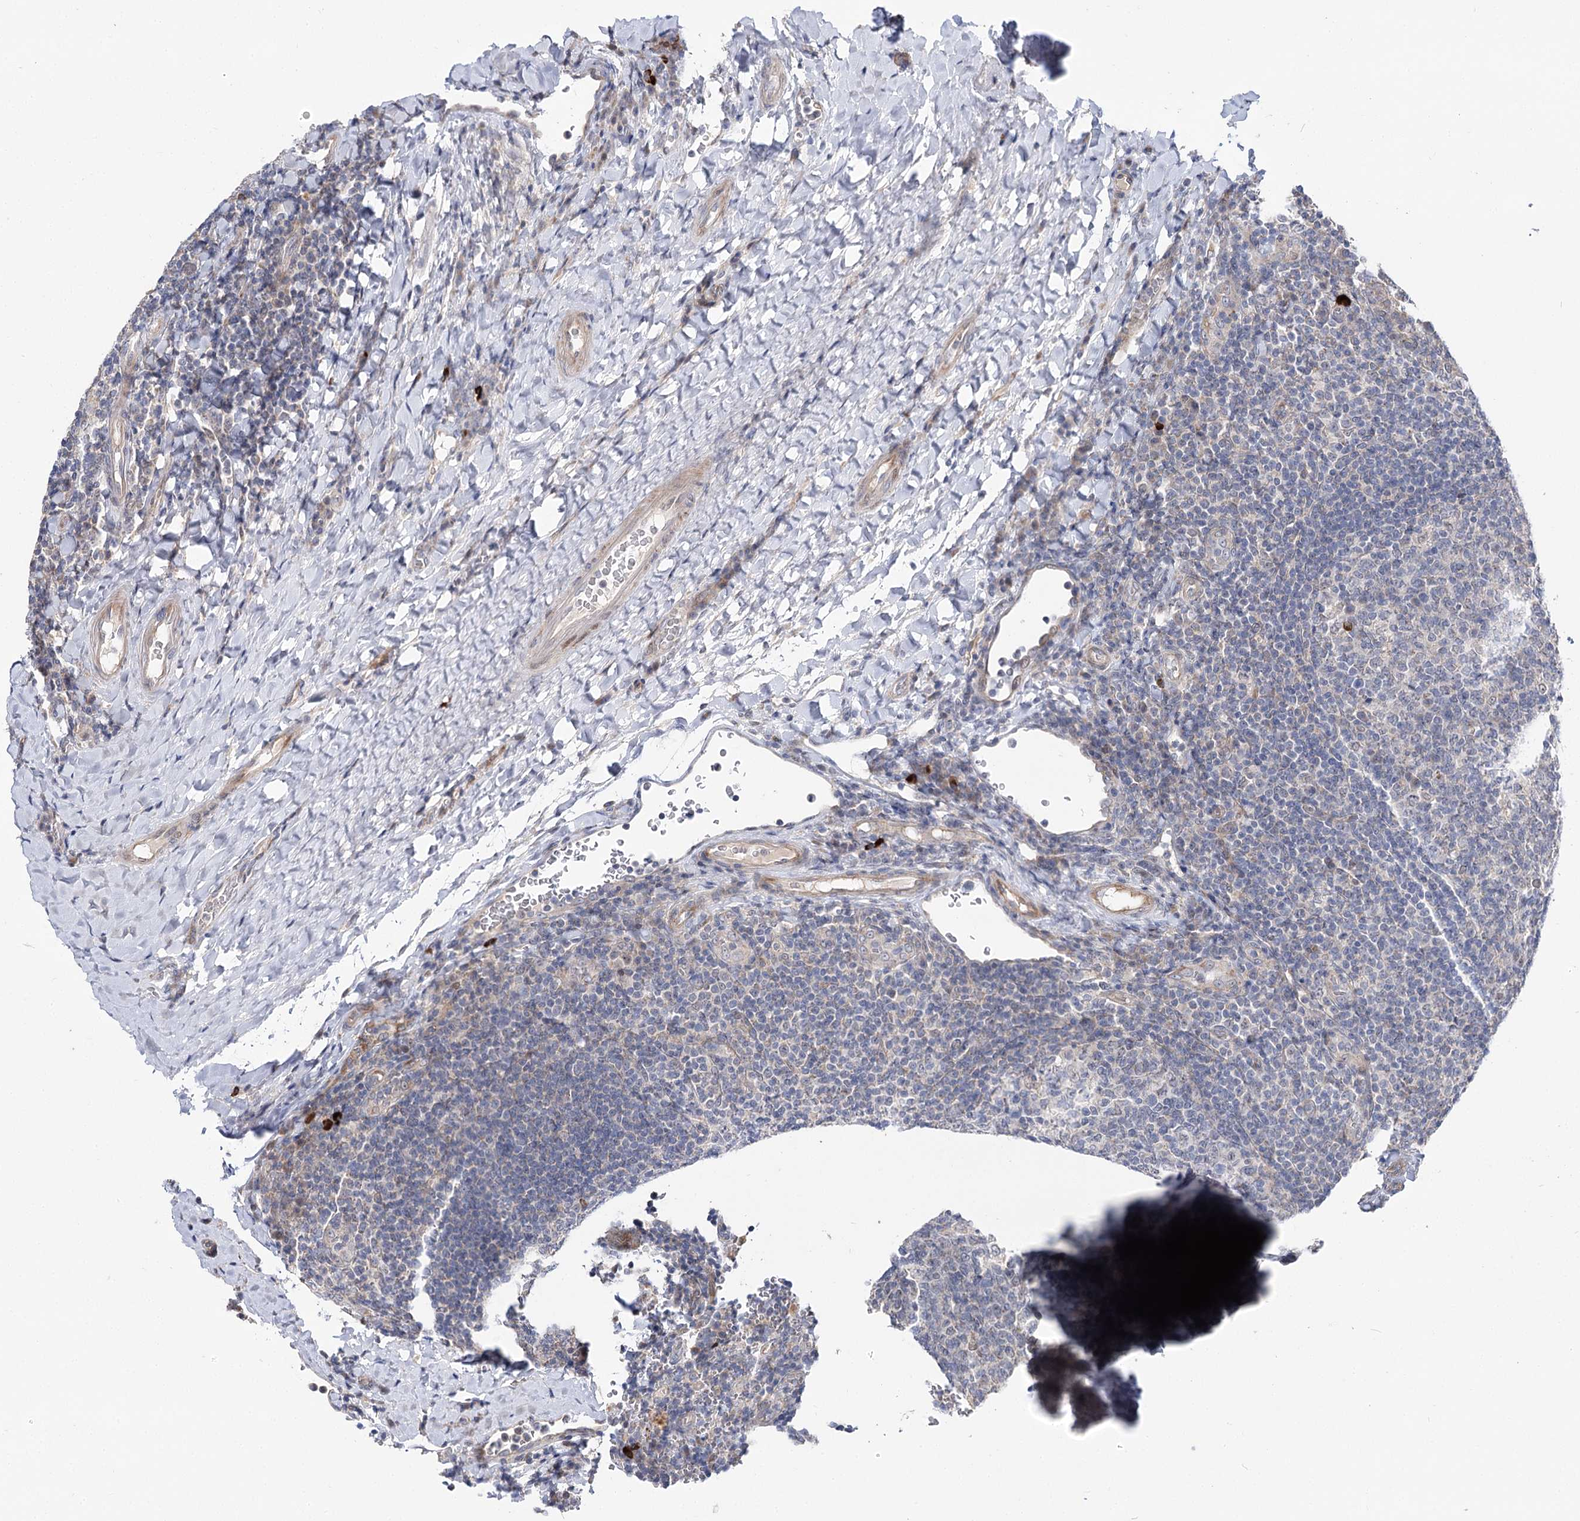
{"staining": {"intensity": "negative", "quantity": "none", "location": "none"}, "tissue": "tonsil", "cell_type": "Germinal center cells", "image_type": "normal", "snomed": [{"axis": "morphology", "description": "Normal tissue, NOS"}, {"axis": "topography", "description": "Tonsil"}], "caption": "Immunohistochemical staining of unremarkable tonsil displays no significant positivity in germinal center cells. (DAB (3,3'-diaminobenzidine) immunohistochemistry (IHC), high magnification).", "gene": "ARHGAP32", "patient": {"sex": "male", "age": 17}}